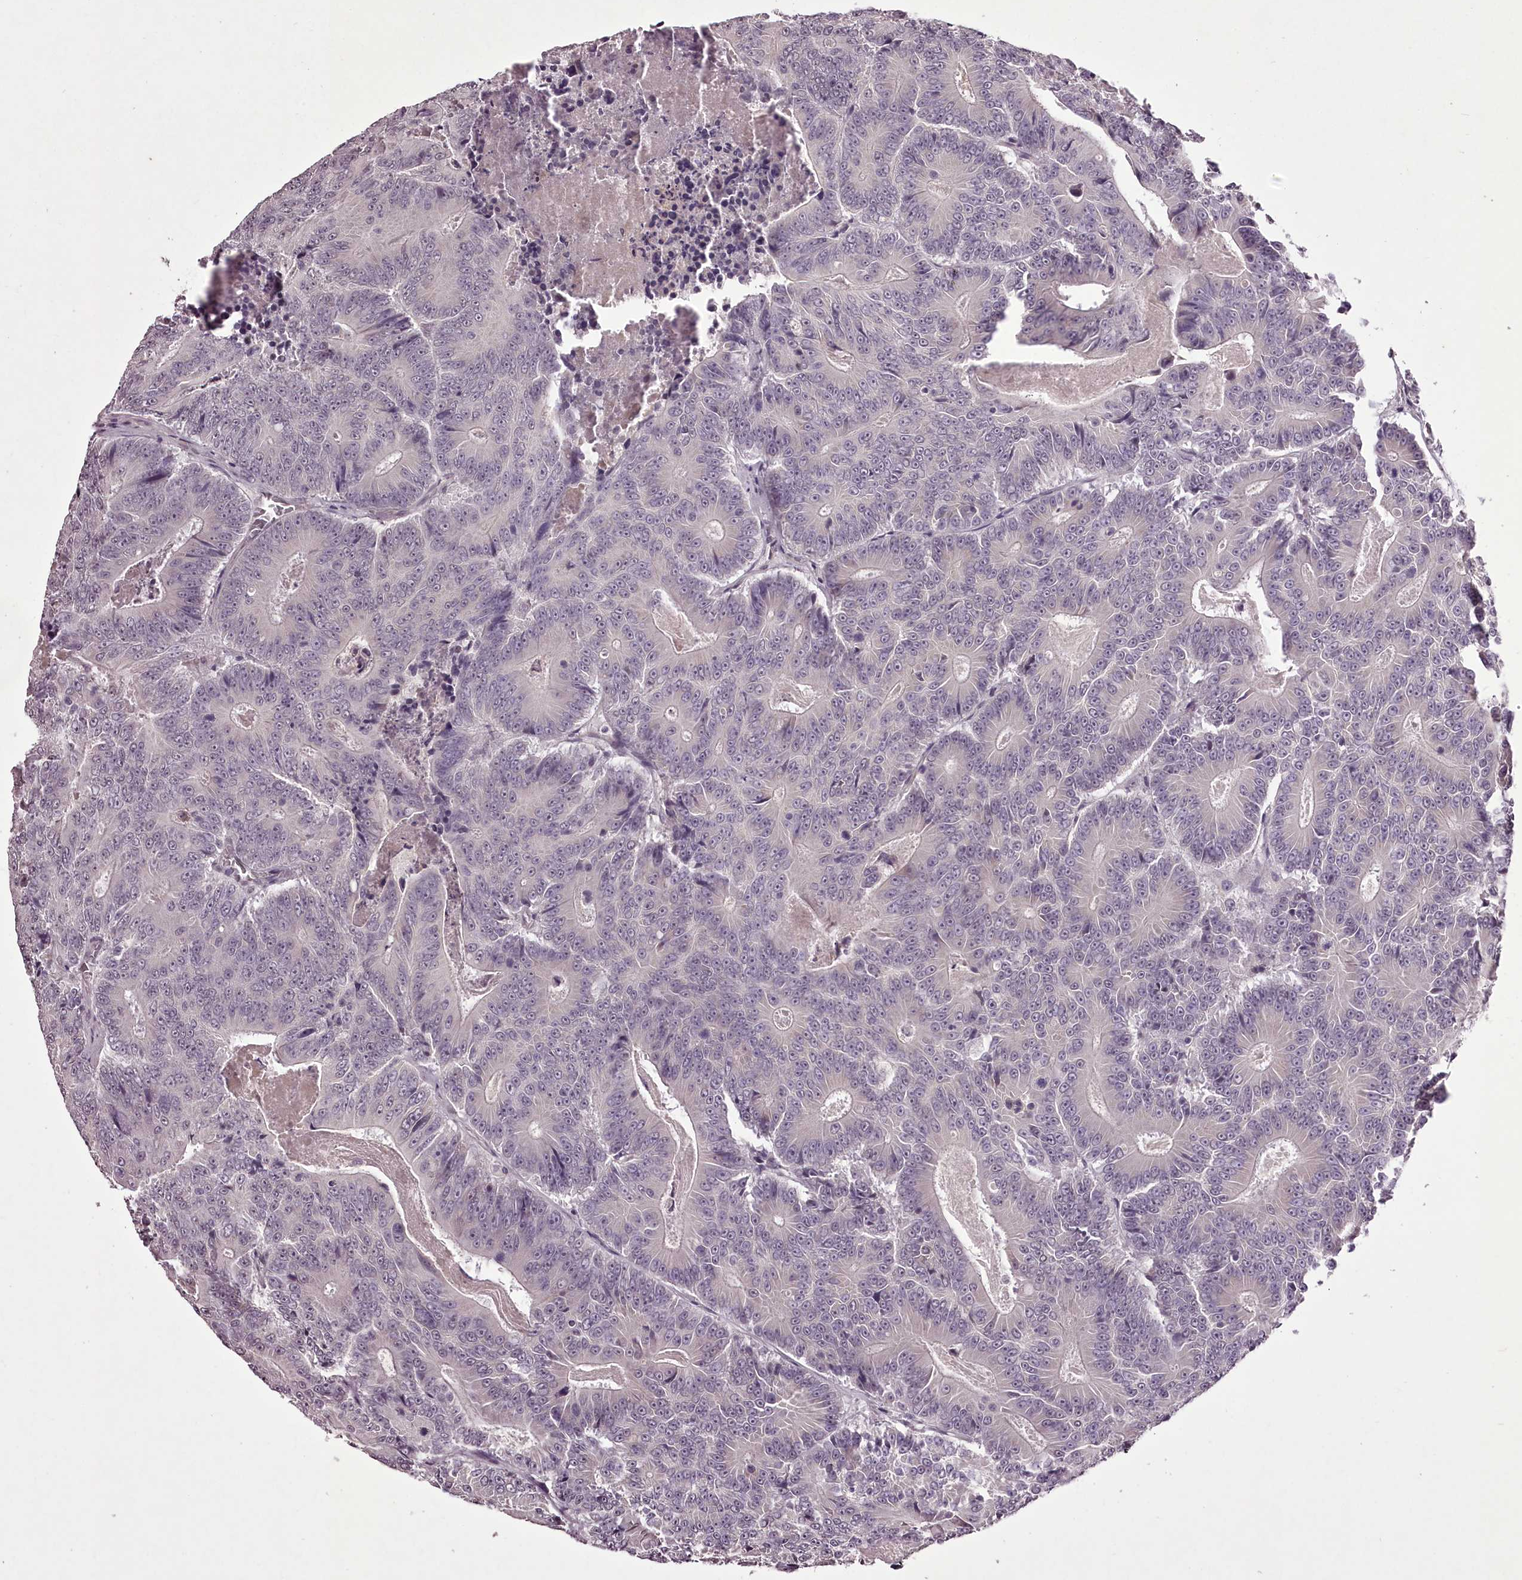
{"staining": {"intensity": "negative", "quantity": "none", "location": "none"}, "tissue": "colorectal cancer", "cell_type": "Tumor cells", "image_type": "cancer", "snomed": [{"axis": "morphology", "description": "Adenocarcinoma, NOS"}, {"axis": "topography", "description": "Colon"}], "caption": "Tumor cells are negative for protein expression in human colorectal cancer (adenocarcinoma).", "gene": "C1orf56", "patient": {"sex": "male", "age": 83}}